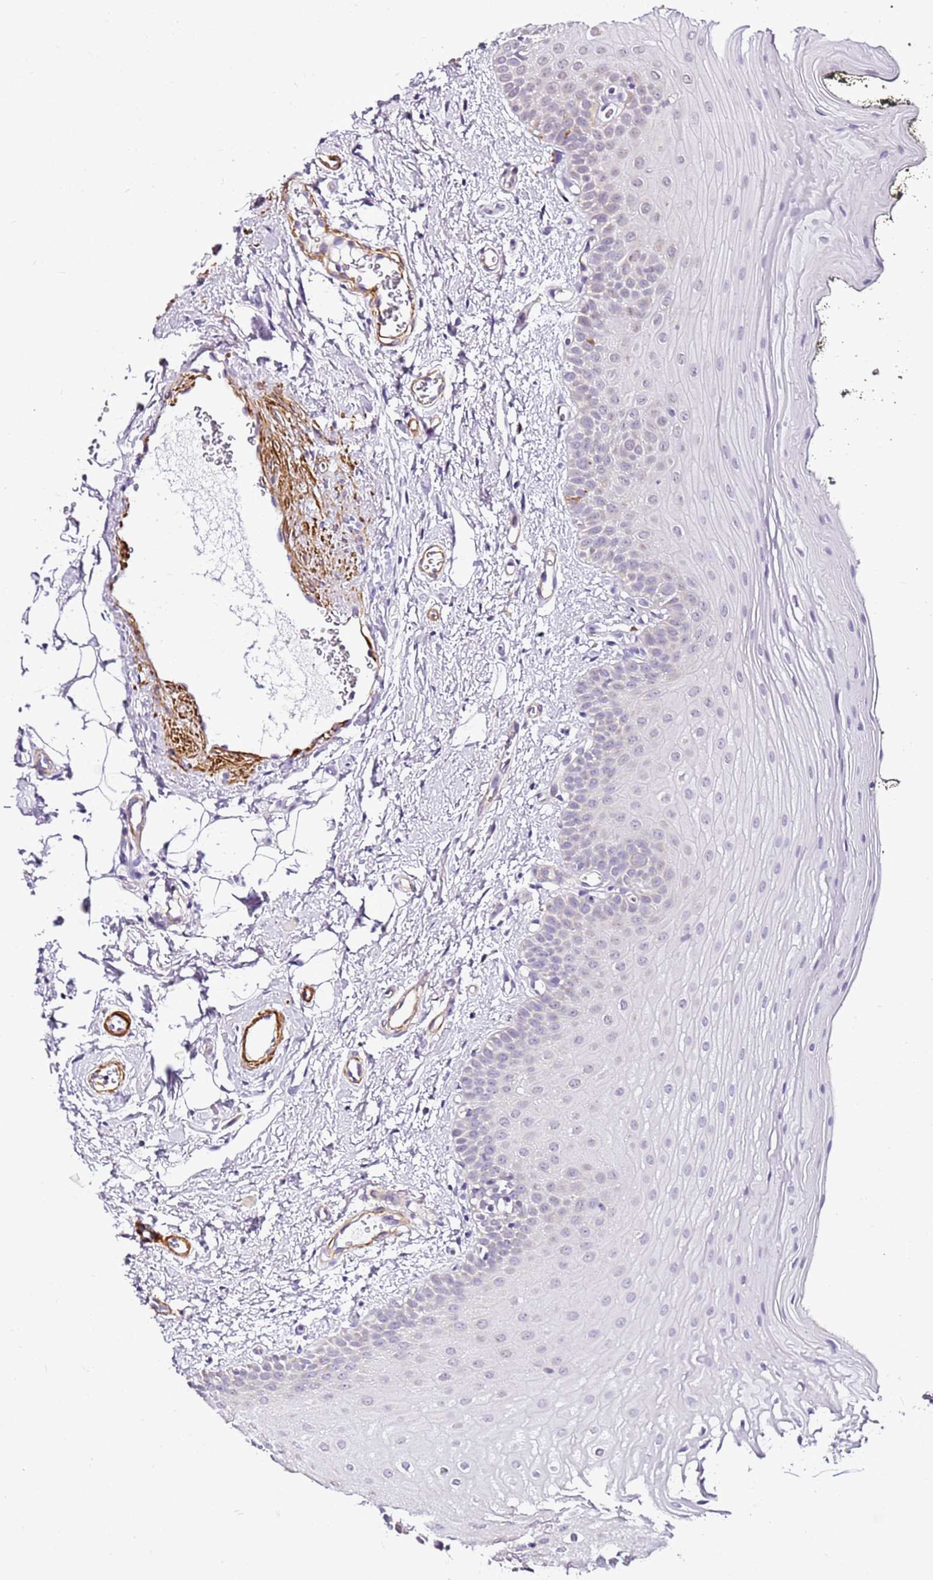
{"staining": {"intensity": "weak", "quantity": "<25%", "location": "cytoplasmic/membranous,nuclear"}, "tissue": "oral mucosa", "cell_type": "Squamous epithelial cells", "image_type": "normal", "snomed": [{"axis": "morphology", "description": "No evidence of malignacy"}, {"axis": "topography", "description": "Oral tissue"}, {"axis": "topography", "description": "Head-Neck"}], "caption": "IHC photomicrograph of benign oral mucosa: oral mucosa stained with DAB (3,3'-diaminobenzidine) shows no significant protein expression in squamous epithelial cells. (DAB immunohistochemistry visualized using brightfield microscopy, high magnification).", "gene": "SMIM4", "patient": {"sex": "male", "age": 68}}